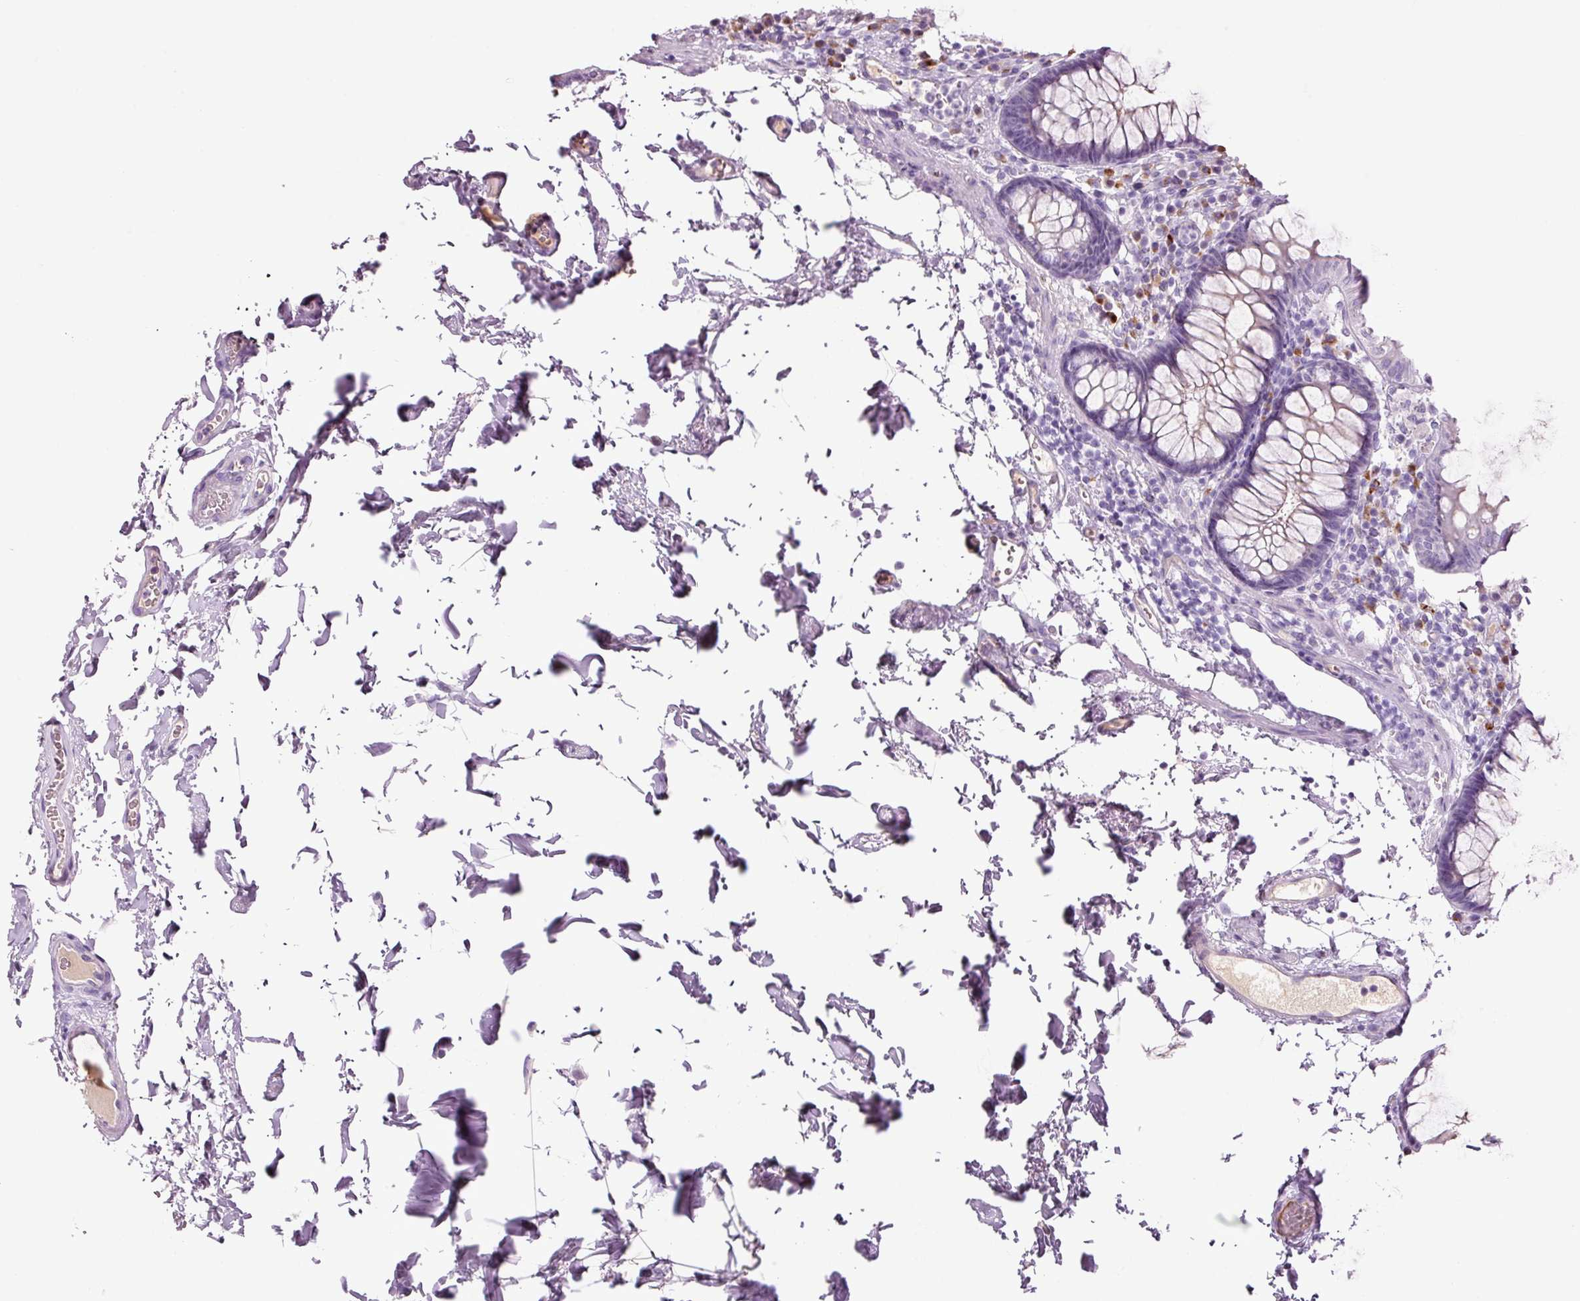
{"staining": {"intensity": "weak", "quantity": "25%-75%", "location": "cytoplasmic/membranous"}, "tissue": "colon", "cell_type": "Endothelial cells", "image_type": "normal", "snomed": [{"axis": "morphology", "description": "Normal tissue, NOS"}, {"axis": "topography", "description": "Colon"}, {"axis": "topography", "description": "Peripheral nerve tissue"}], "caption": "Brown immunohistochemical staining in benign human colon exhibits weak cytoplasmic/membranous positivity in about 25%-75% of endothelial cells. (Brightfield microscopy of DAB IHC at high magnification).", "gene": "KLF1", "patient": {"sex": "male", "age": 84}}